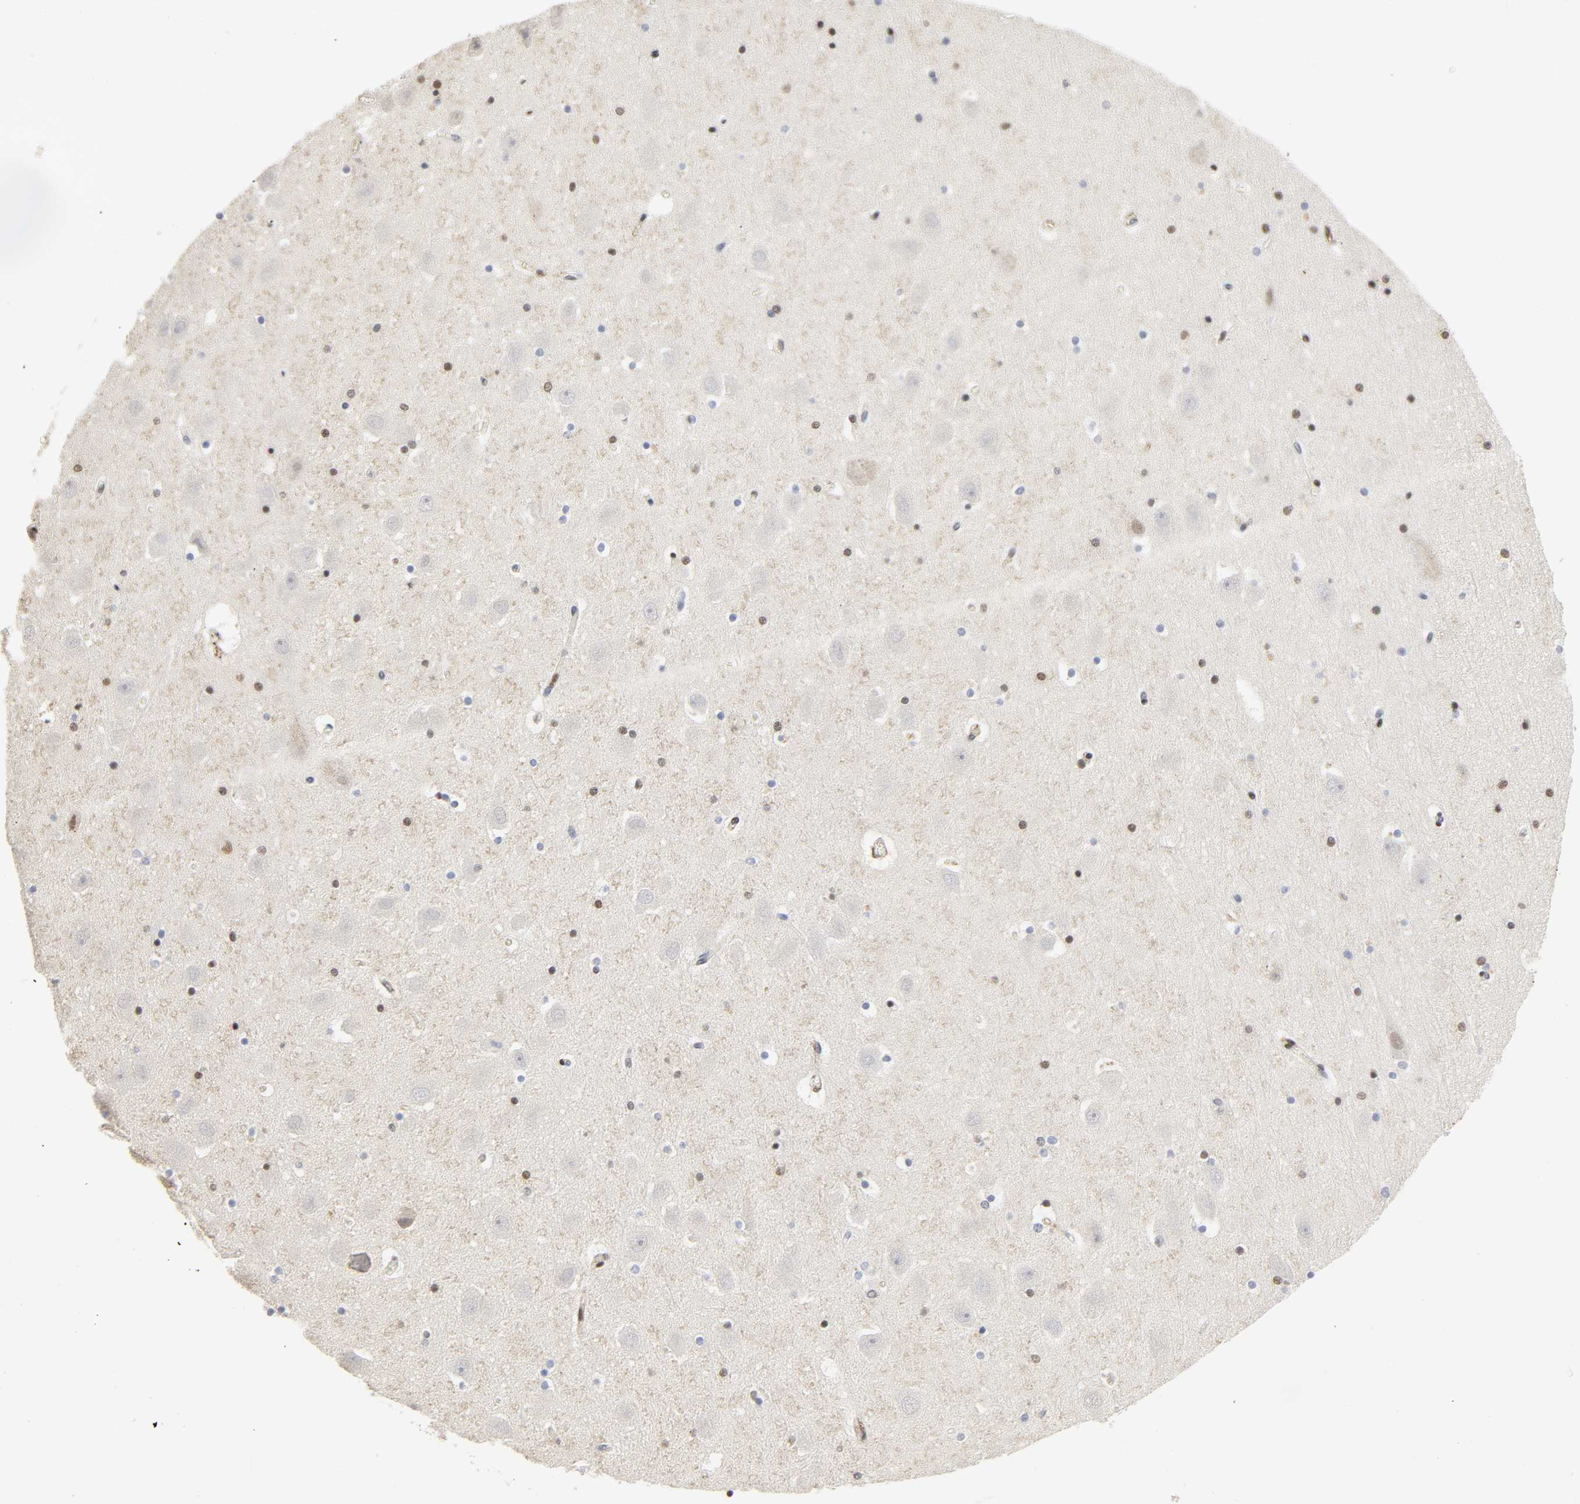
{"staining": {"intensity": "moderate", "quantity": "25%-75%", "location": "nuclear"}, "tissue": "hippocampus", "cell_type": "Glial cells", "image_type": "normal", "snomed": [{"axis": "morphology", "description": "Normal tissue, NOS"}, {"axis": "topography", "description": "Hippocampus"}], "caption": "Hippocampus stained for a protein (brown) shows moderate nuclear positive positivity in about 25%-75% of glial cells.", "gene": "NCOA6", "patient": {"sex": "male", "age": 45}}